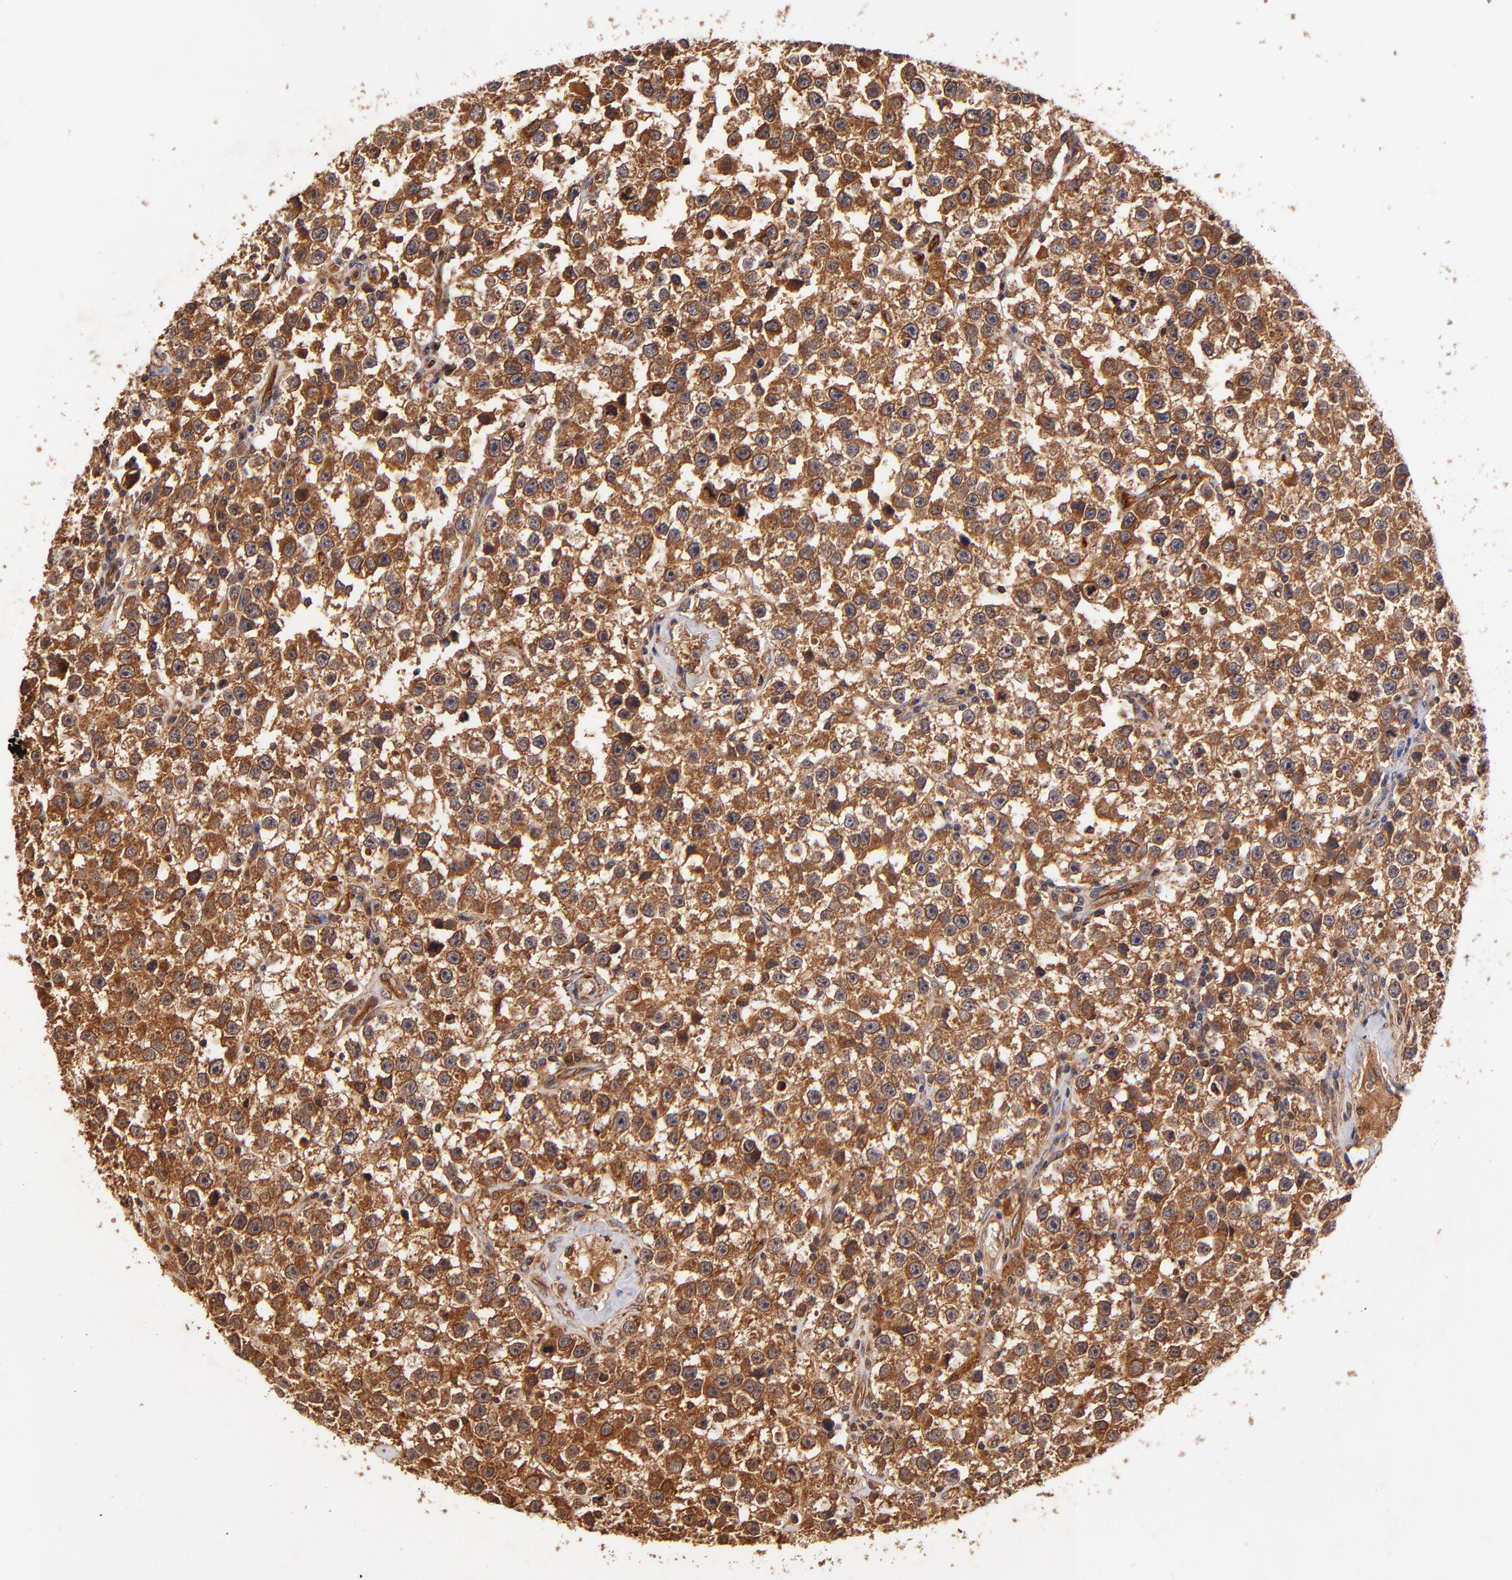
{"staining": {"intensity": "strong", "quantity": ">75%", "location": "cytoplasmic/membranous"}, "tissue": "testis cancer", "cell_type": "Tumor cells", "image_type": "cancer", "snomed": [{"axis": "morphology", "description": "Seminoma, NOS"}, {"axis": "topography", "description": "Testis"}], "caption": "DAB (3,3'-diaminobenzidine) immunohistochemical staining of testis cancer reveals strong cytoplasmic/membranous protein positivity in approximately >75% of tumor cells.", "gene": "ITGB1", "patient": {"sex": "male", "age": 32}}